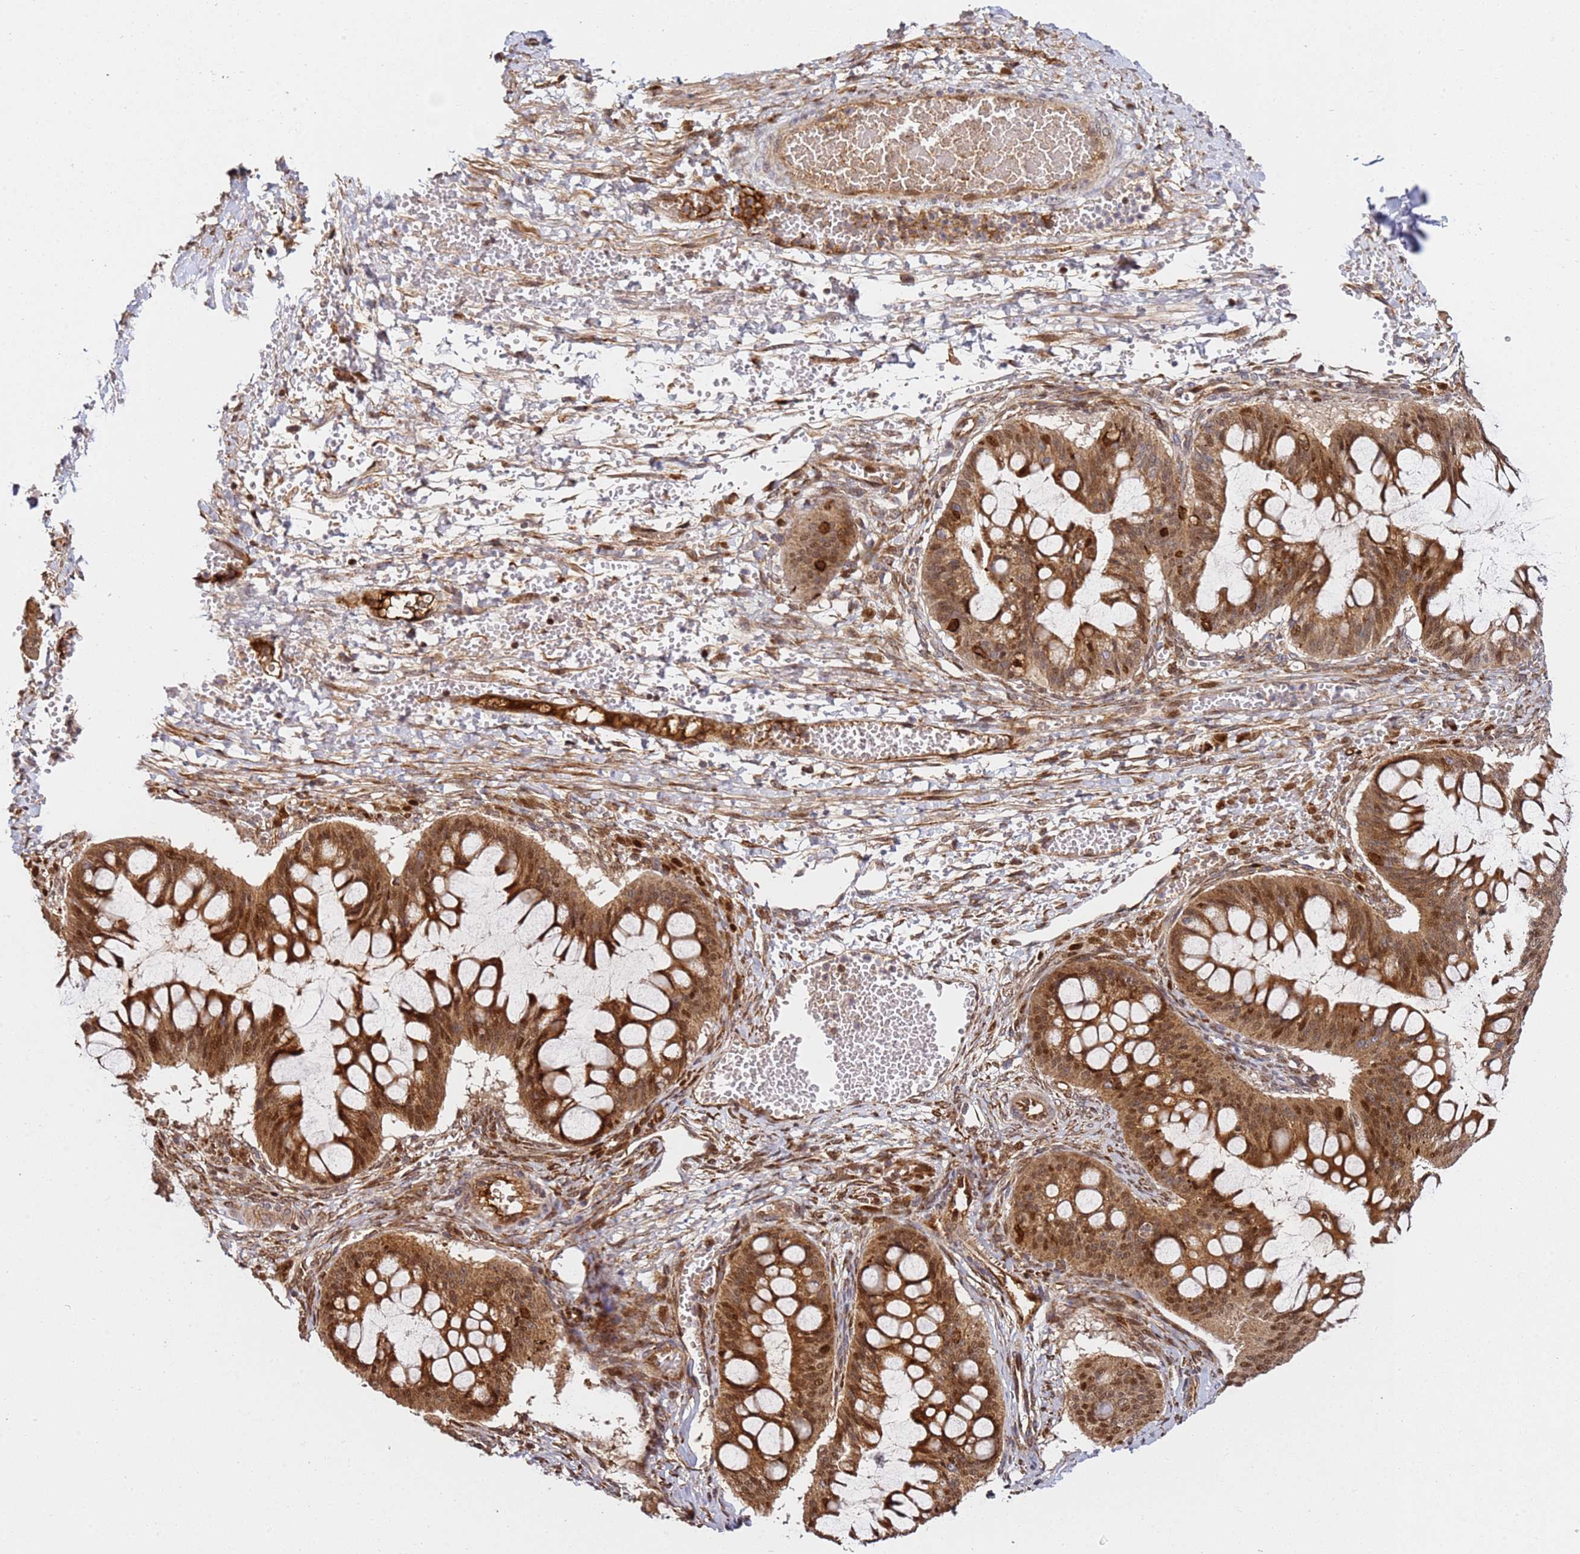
{"staining": {"intensity": "moderate", "quantity": ">75%", "location": "cytoplasmic/membranous,nuclear"}, "tissue": "ovarian cancer", "cell_type": "Tumor cells", "image_type": "cancer", "snomed": [{"axis": "morphology", "description": "Cystadenocarcinoma, mucinous, NOS"}, {"axis": "topography", "description": "Ovary"}], "caption": "Immunohistochemical staining of mucinous cystadenocarcinoma (ovarian) reveals moderate cytoplasmic/membranous and nuclear protein staining in about >75% of tumor cells.", "gene": "SMOX", "patient": {"sex": "female", "age": 73}}